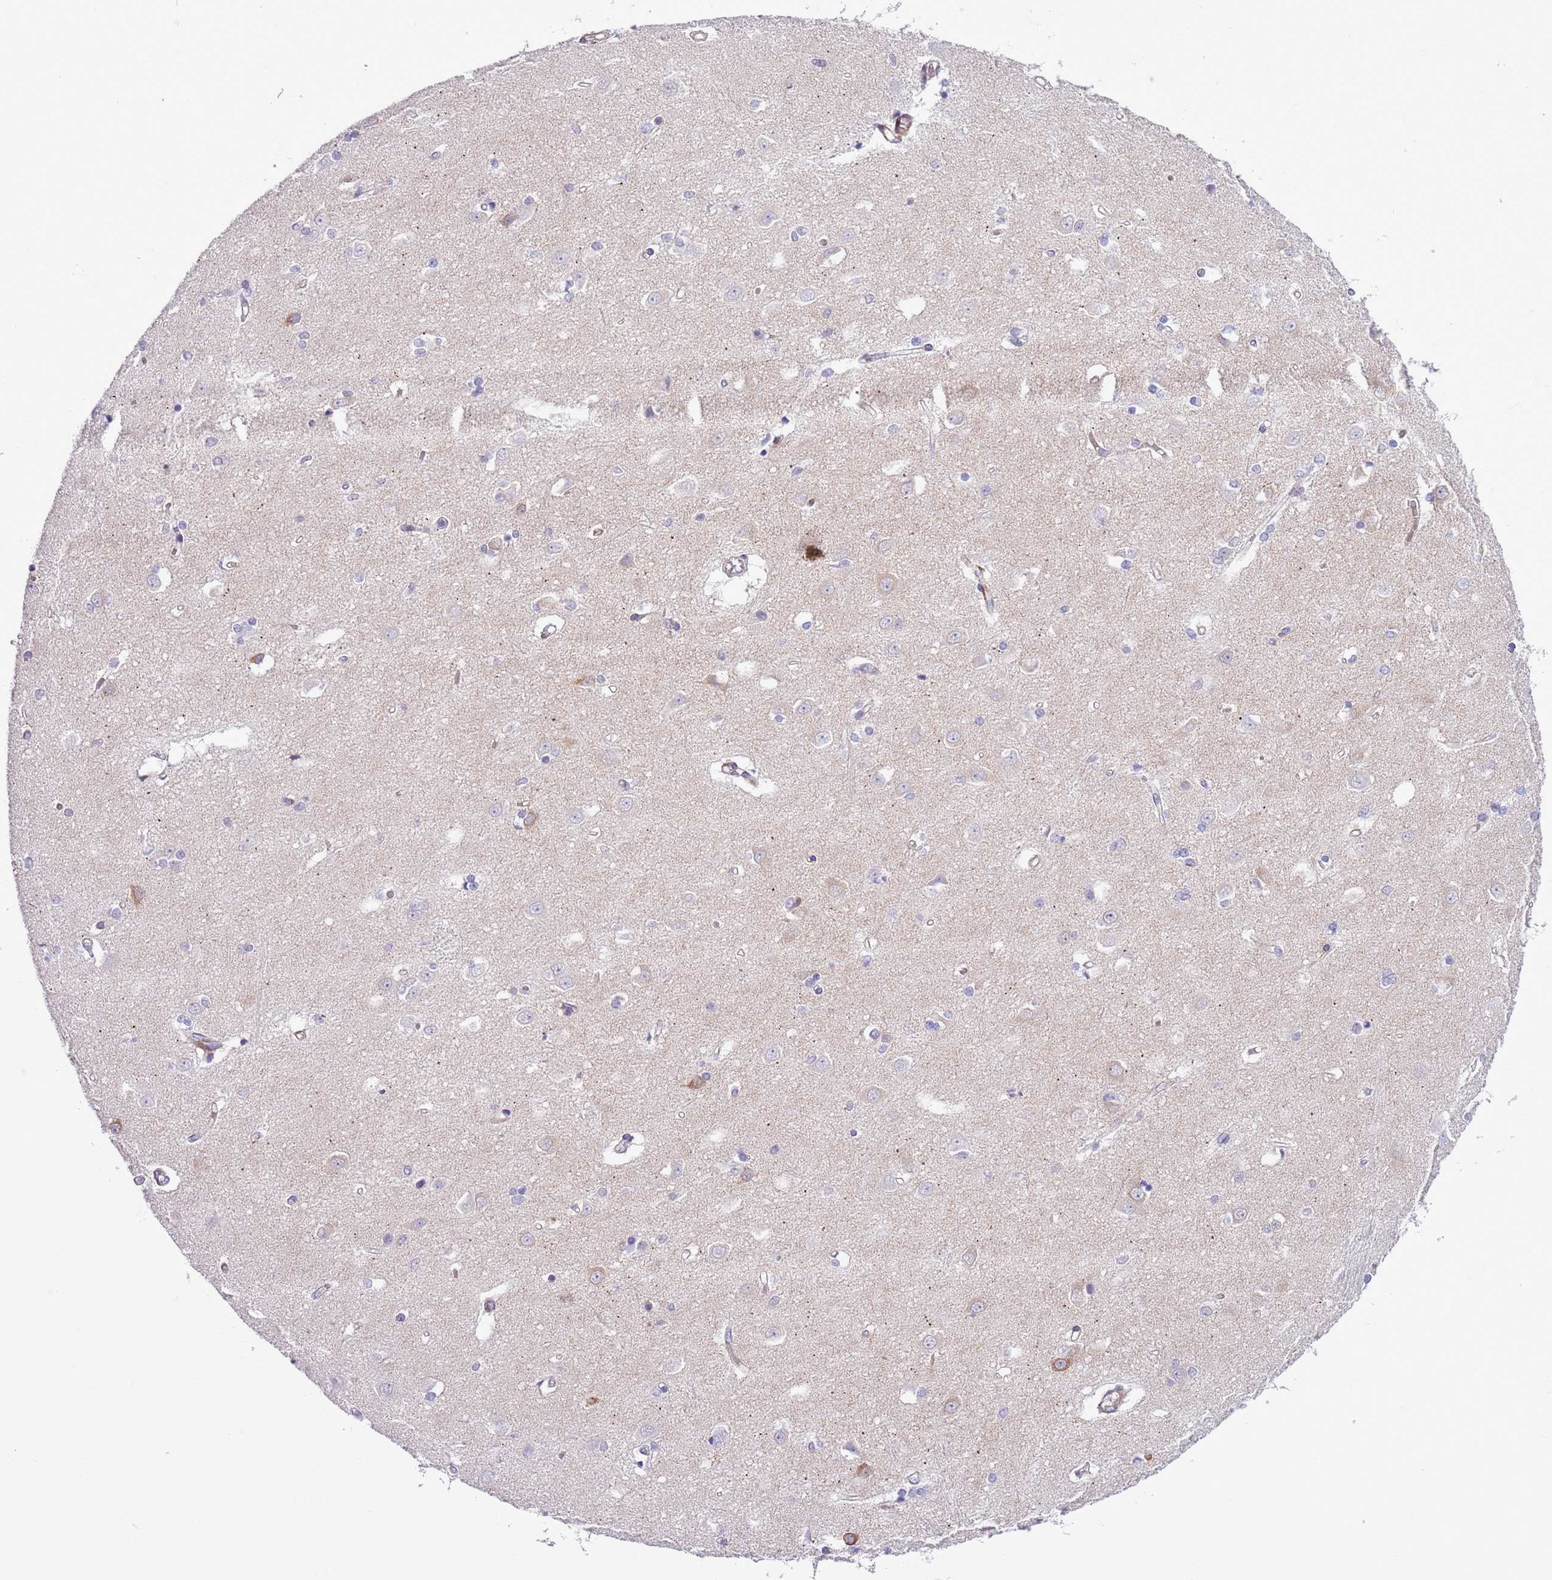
{"staining": {"intensity": "negative", "quantity": "none", "location": "none"}, "tissue": "caudate", "cell_type": "Glial cells", "image_type": "normal", "snomed": [{"axis": "morphology", "description": "Normal tissue, NOS"}, {"axis": "topography", "description": "Lateral ventricle wall"}], "caption": "Caudate stained for a protein using immunohistochemistry displays no staining glial cells.", "gene": "MRPL32", "patient": {"sex": "male", "age": 37}}